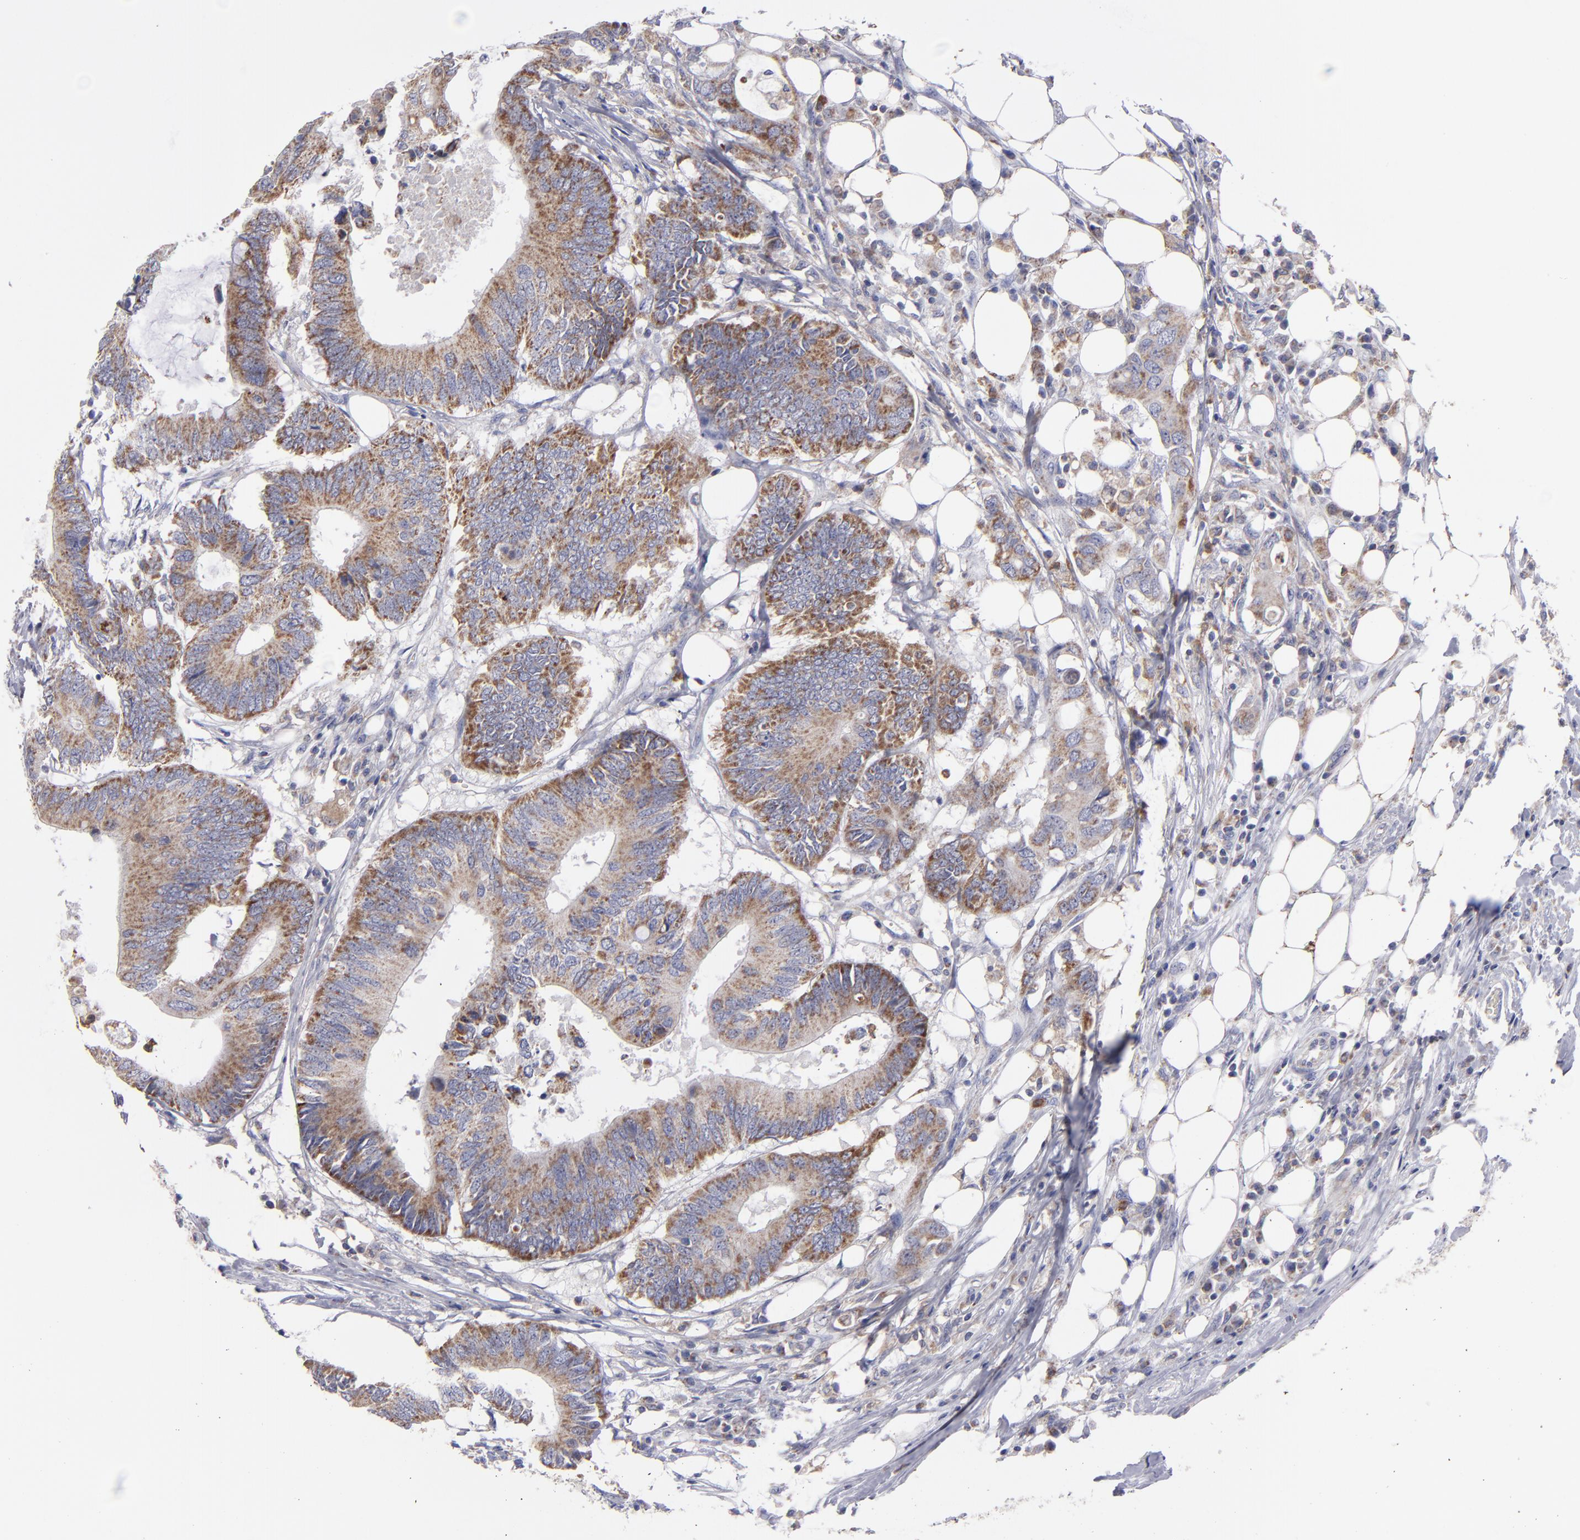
{"staining": {"intensity": "moderate", "quantity": ">75%", "location": "cytoplasmic/membranous"}, "tissue": "colorectal cancer", "cell_type": "Tumor cells", "image_type": "cancer", "snomed": [{"axis": "morphology", "description": "Adenocarcinoma, NOS"}, {"axis": "topography", "description": "Colon"}], "caption": "About >75% of tumor cells in human colorectal adenocarcinoma reveal moderate cytoplasmic/membranous protein staining as visualized by brown immunohistochemical staining.", "gene": "FGR", "patient": {"sex": "male", "age": 71}}